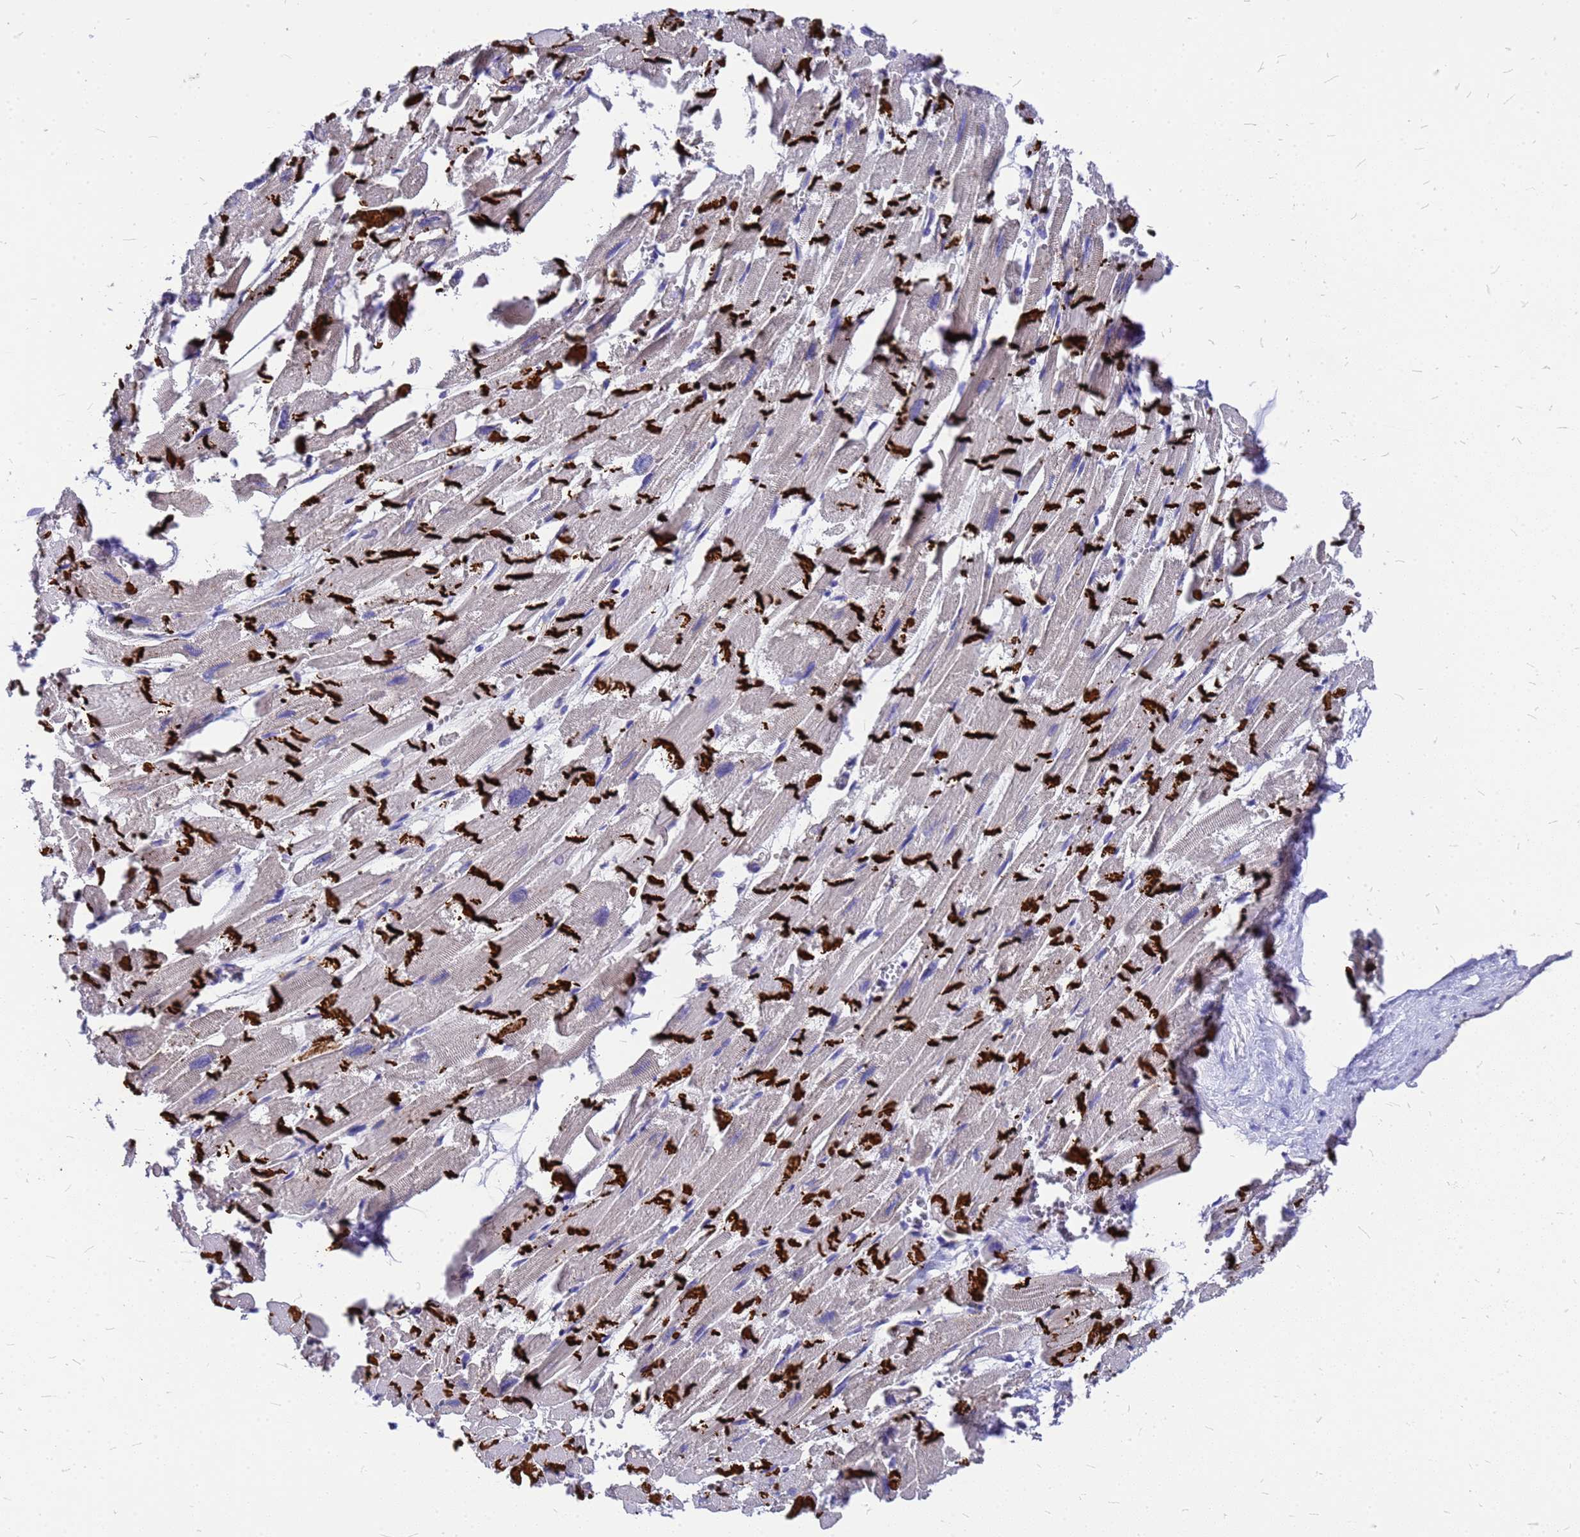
{"staining": {"intensity": "strong", "quantity": "25%-75%", "location": "cytoplasmic/membranous"}, "tissue": "heart muscle", "cell_type": "Cardiomyocytes", "image_type": "normal", "snomed": [{"axis": "morphology", "description": "Normal tissue, NOS"}, {"axis": "topography", "description": "Heart"}], "caption": "Protein staining of normal heart muscle displays strong cytoplasmic/membranous expression in approximately 25%-75% of cardiomyocytes. (DAB (3,3'-diaminobenzidine) IHC with brightfield microscopy, high magnification).", "gene": "FBXW5", "patient": {"sex": "male", "age": 54}}